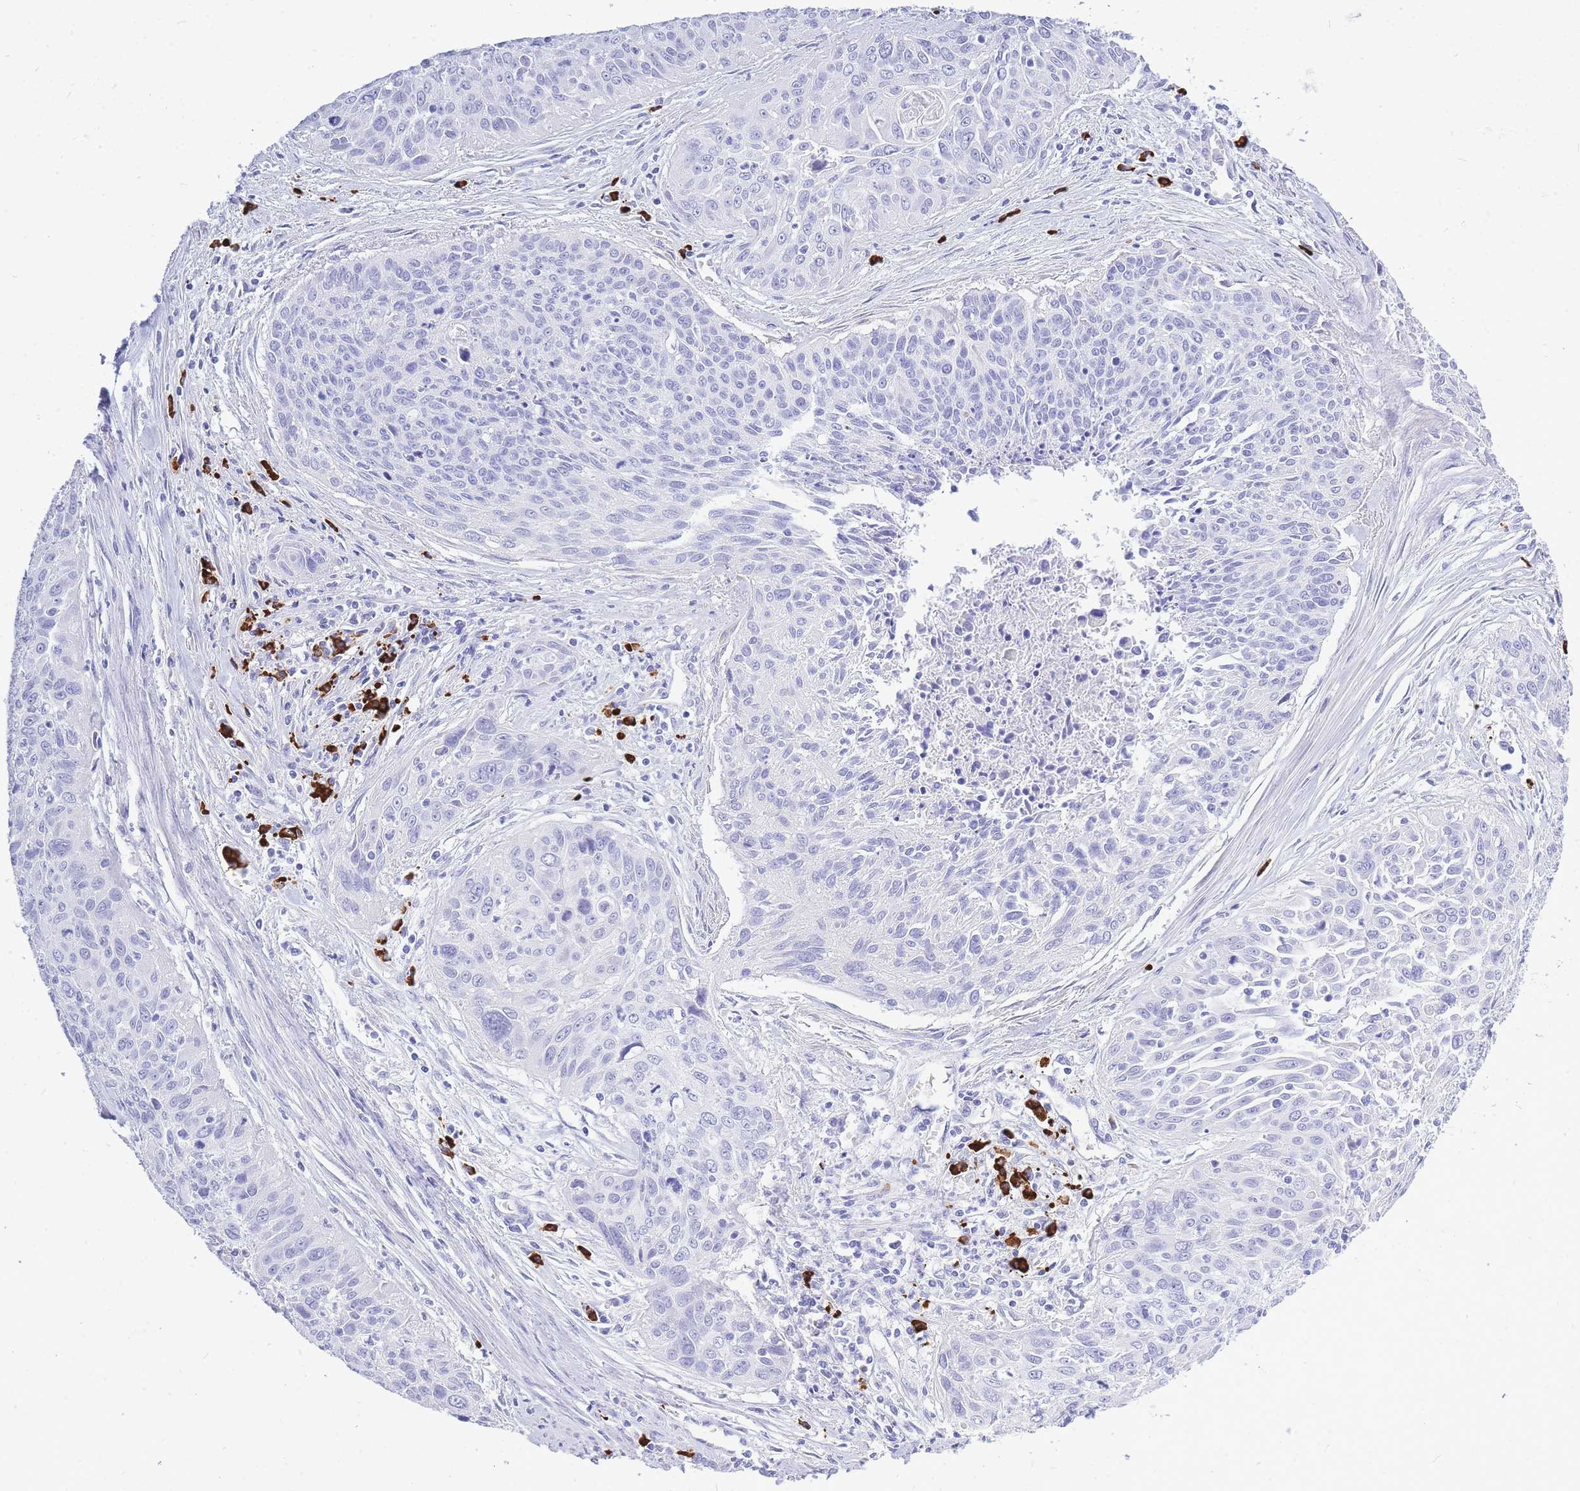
{"staining": {"intensity": "negative", "quantity": "none", "location": "none"}, "tissue": "cervical cancer", "cell_type": "Tumor cells", "image_type": "cancer", "snomed": [{"axis": "morphology", "description": "Squamous cell carcinoma, NOS"}, {"axis": "topography", "description": "Cervix"}], "caption": "The image shows no staining of tumor cells in squamous cell carcinoma (cervical).", "gene": "ZFP62", "patient": {"sex": "female", "age": 55}}